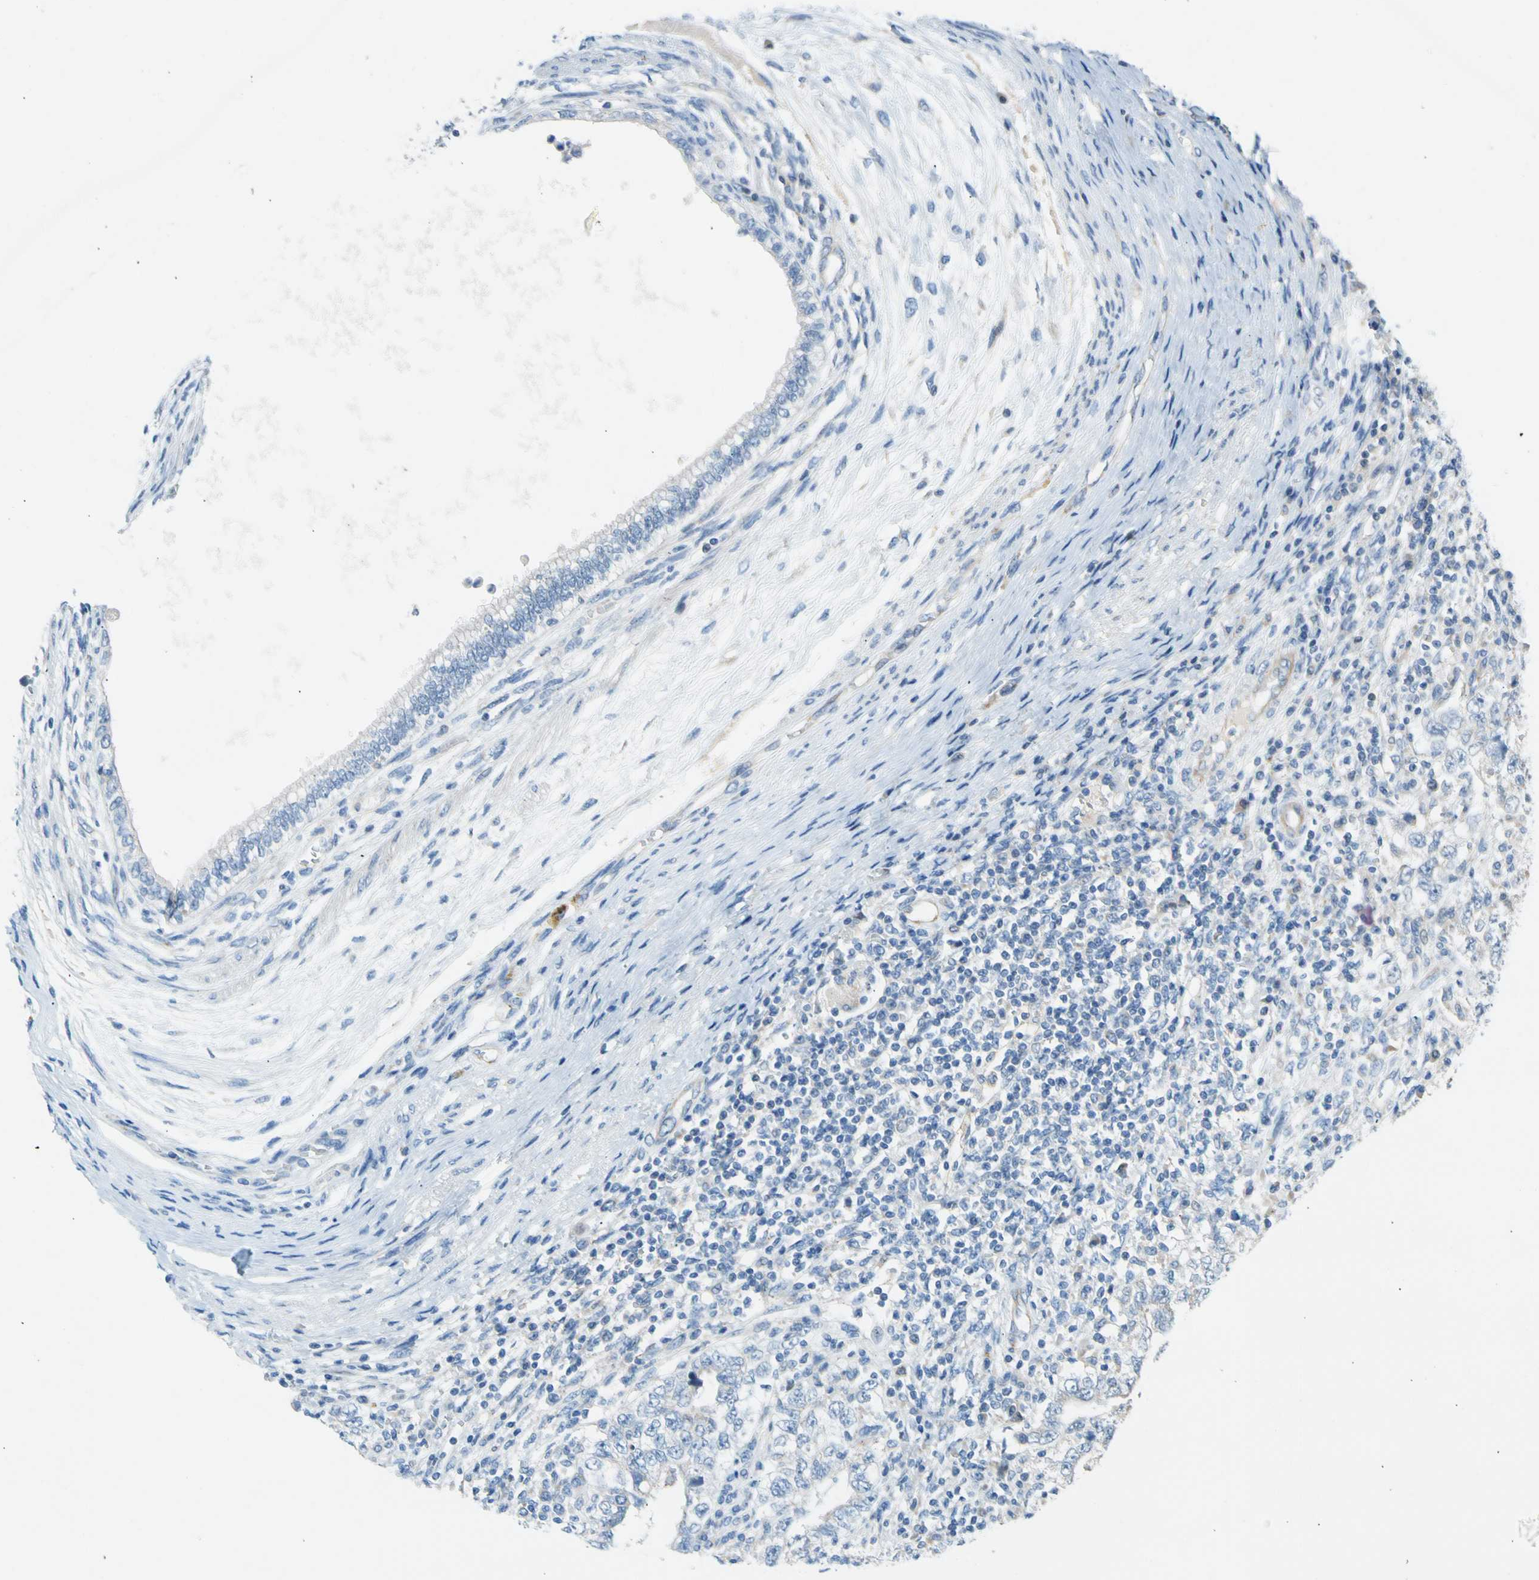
{"staining": {"intensity": "negative", "quantity": "none", "location": "none"}, "tissue": "testis cancer", "cell_type": "Tumor cells", "image_type": "cancer", "snomed": [{"axis": "morphology", "description": "Carcinoma, Embryonal, NOS"}, {"axis": "topography", "description": "Testis"}], "caption": "Tumor cells are negative for protein expression in human testis cancer (embryonal carcinoma).", "gene": "GASK1B", "patient": {"sex": "male", "age": 26}}